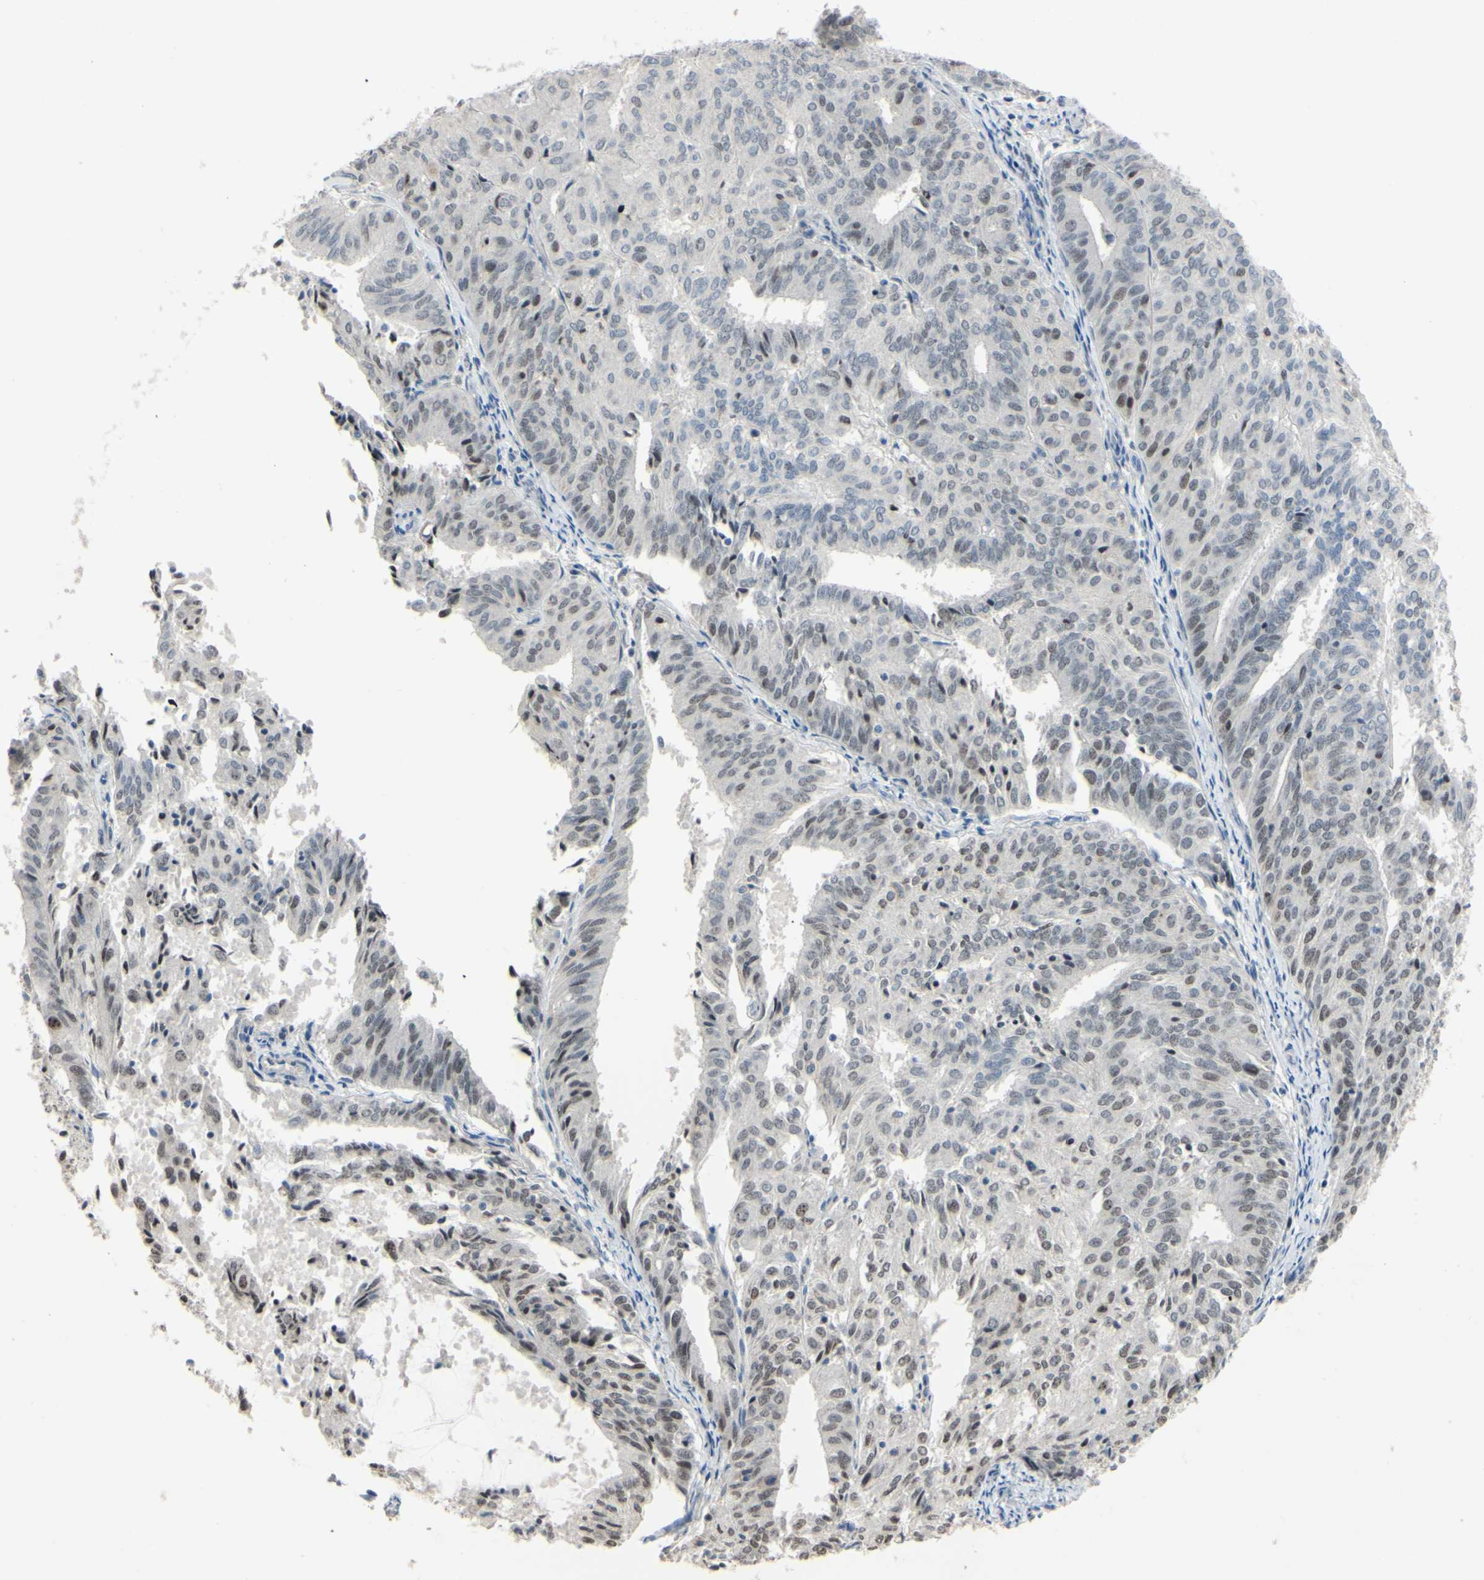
{"staining": {"intensity": "weak", "quantity": "<25%", "location": "nuclear"}, "tissue": "endometrial cancer", "cell_type": "Tumor cells", "image_type": "cancer", "snomed": [{"axis": "morphology", "description": "Adenocarcinoma, NOS"}, {"axis": "topography", "description": "Uterus"}], "caption": "Histopathology image shows no significant protein staining in tumor cells of adenocarcinoma (endometrial).", "gene": "LHX9", "patient": {"sex": "female", "age": 60}}